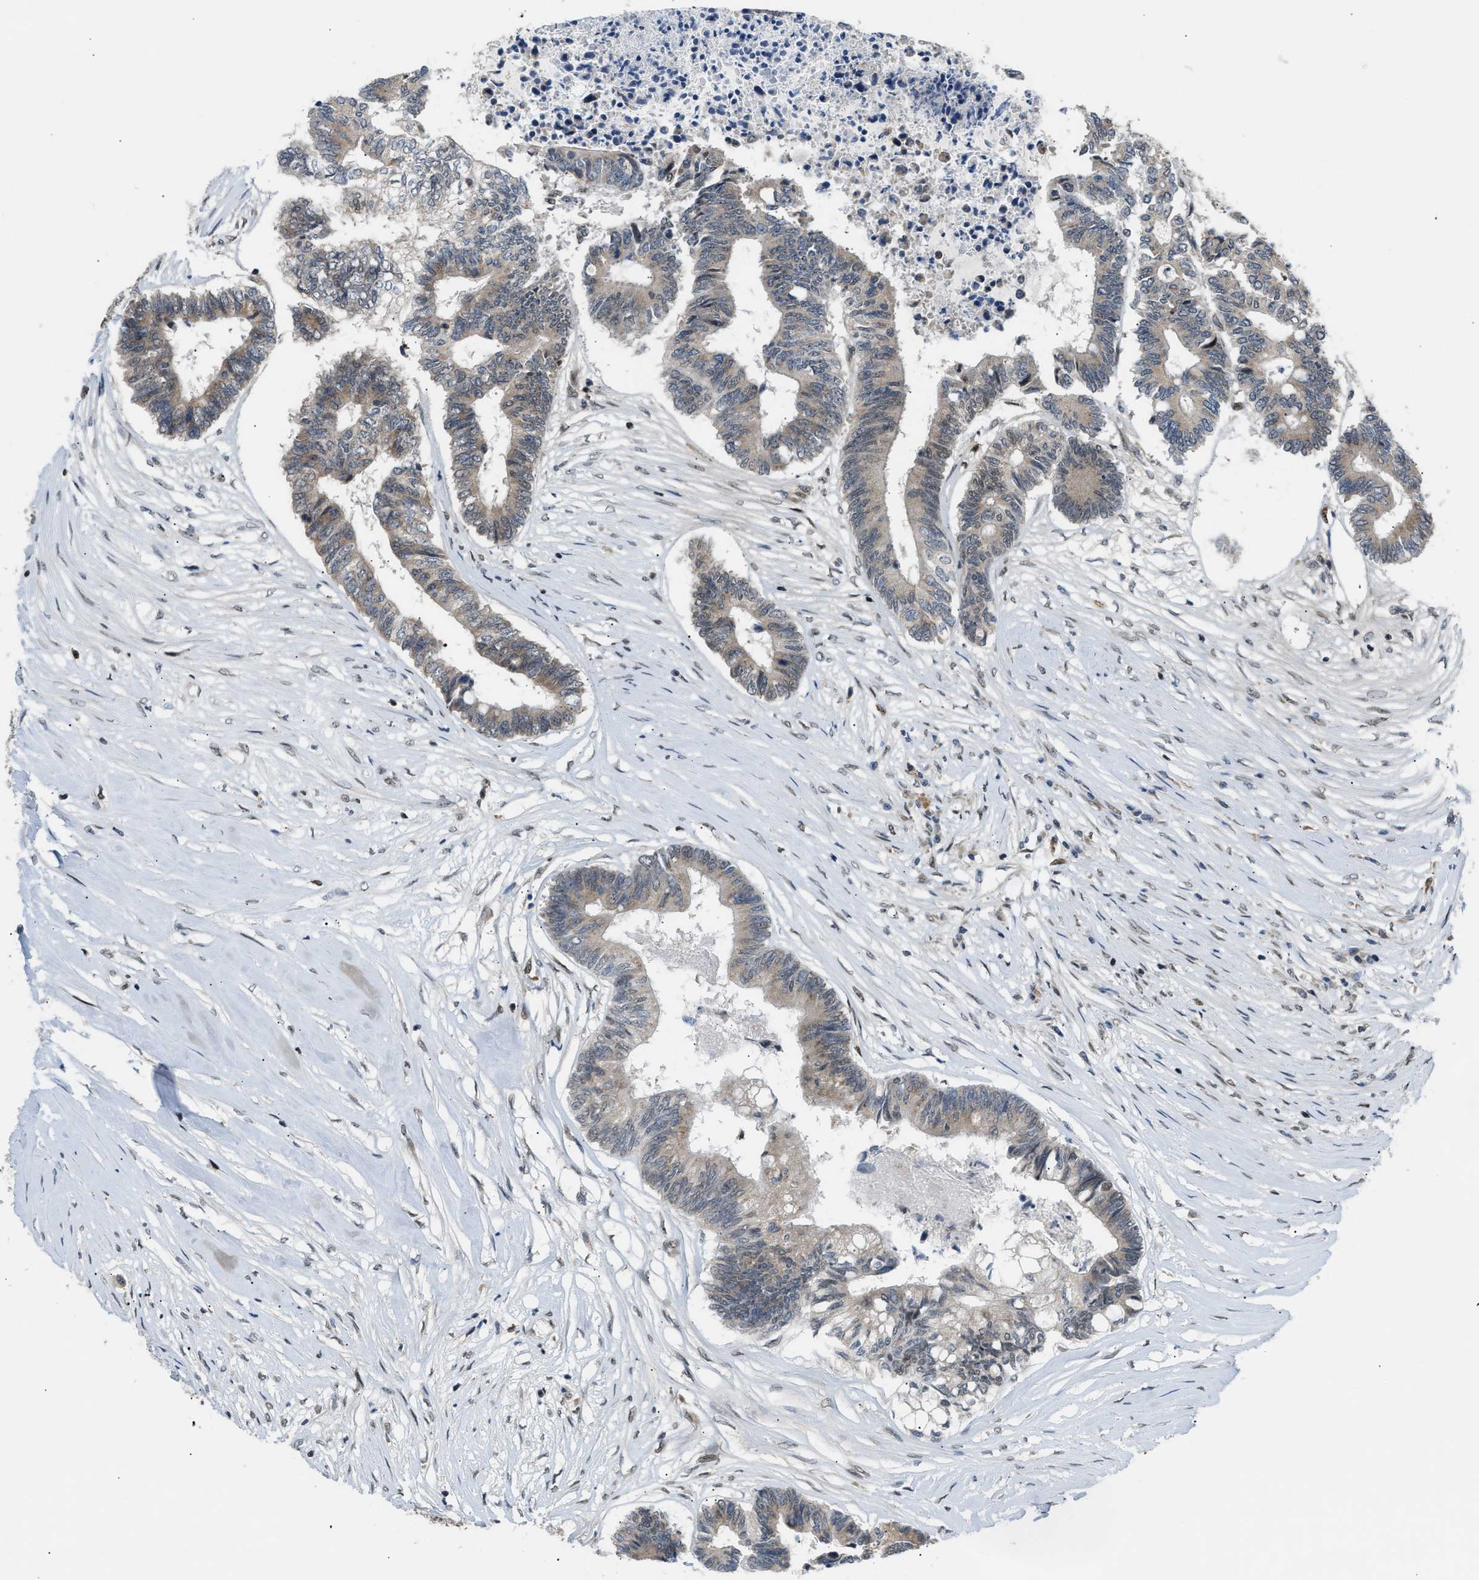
{"staining": {"intensity": "weak", "quantity": "<25%", "location": "nuclear"}, "tissue": "colorectal cancer", "cell_type": "Tumor cells", "image_type": "cancer", "snomed": [{"axis": "morphology", "description": "Adenocarcinoma, NOS"}, {"axis": "topography", "description": "Rectum"}], "caption": "Immunohistochemistry (IHC) of colorectal adenocarcinoma shows no expression in tumor cells.", "gene": "SSBP2", "patient": {"sex": "male", "age": 63}}